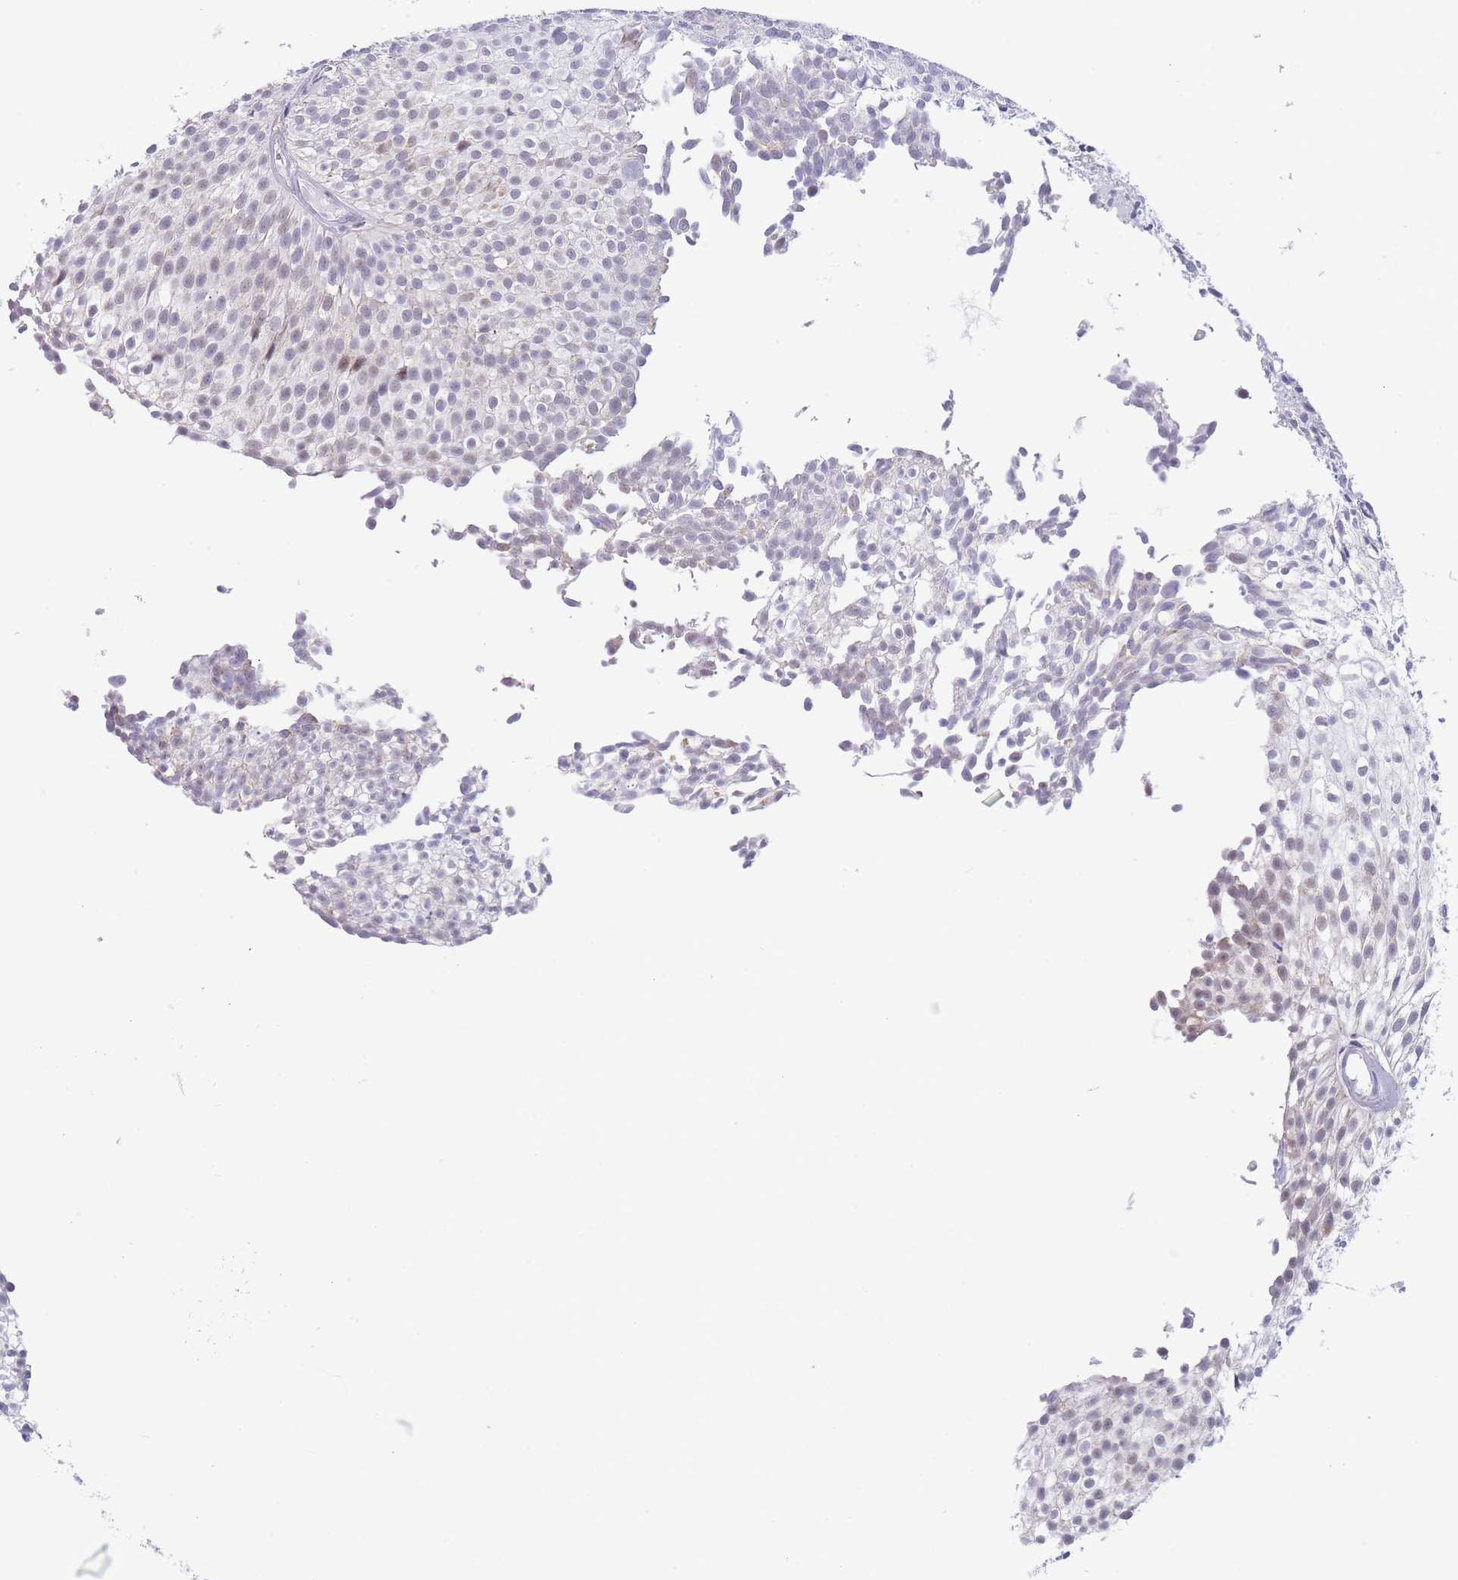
{"staining": {"intensity": "negative", "quantity": "none", "location": "none"}, "tissue": "urothelial cancer", "cell_type": "Tumor cells", "image_type": "cancer", "snomed": [{"axis": "morphology", "description": "Urothelial carcinoma, Low grade"}, {"axis": "topography", "description": "Urinary bladder"}], "caption": "This image is of urothelial carcinoma (low-grade) stained with IHC to label a protein in brown with the nuclei are counter-stained blue. There is no expression in tumor cells.", "gene": "ASAP3", "patient": {"sex": "male", "age": 91}}